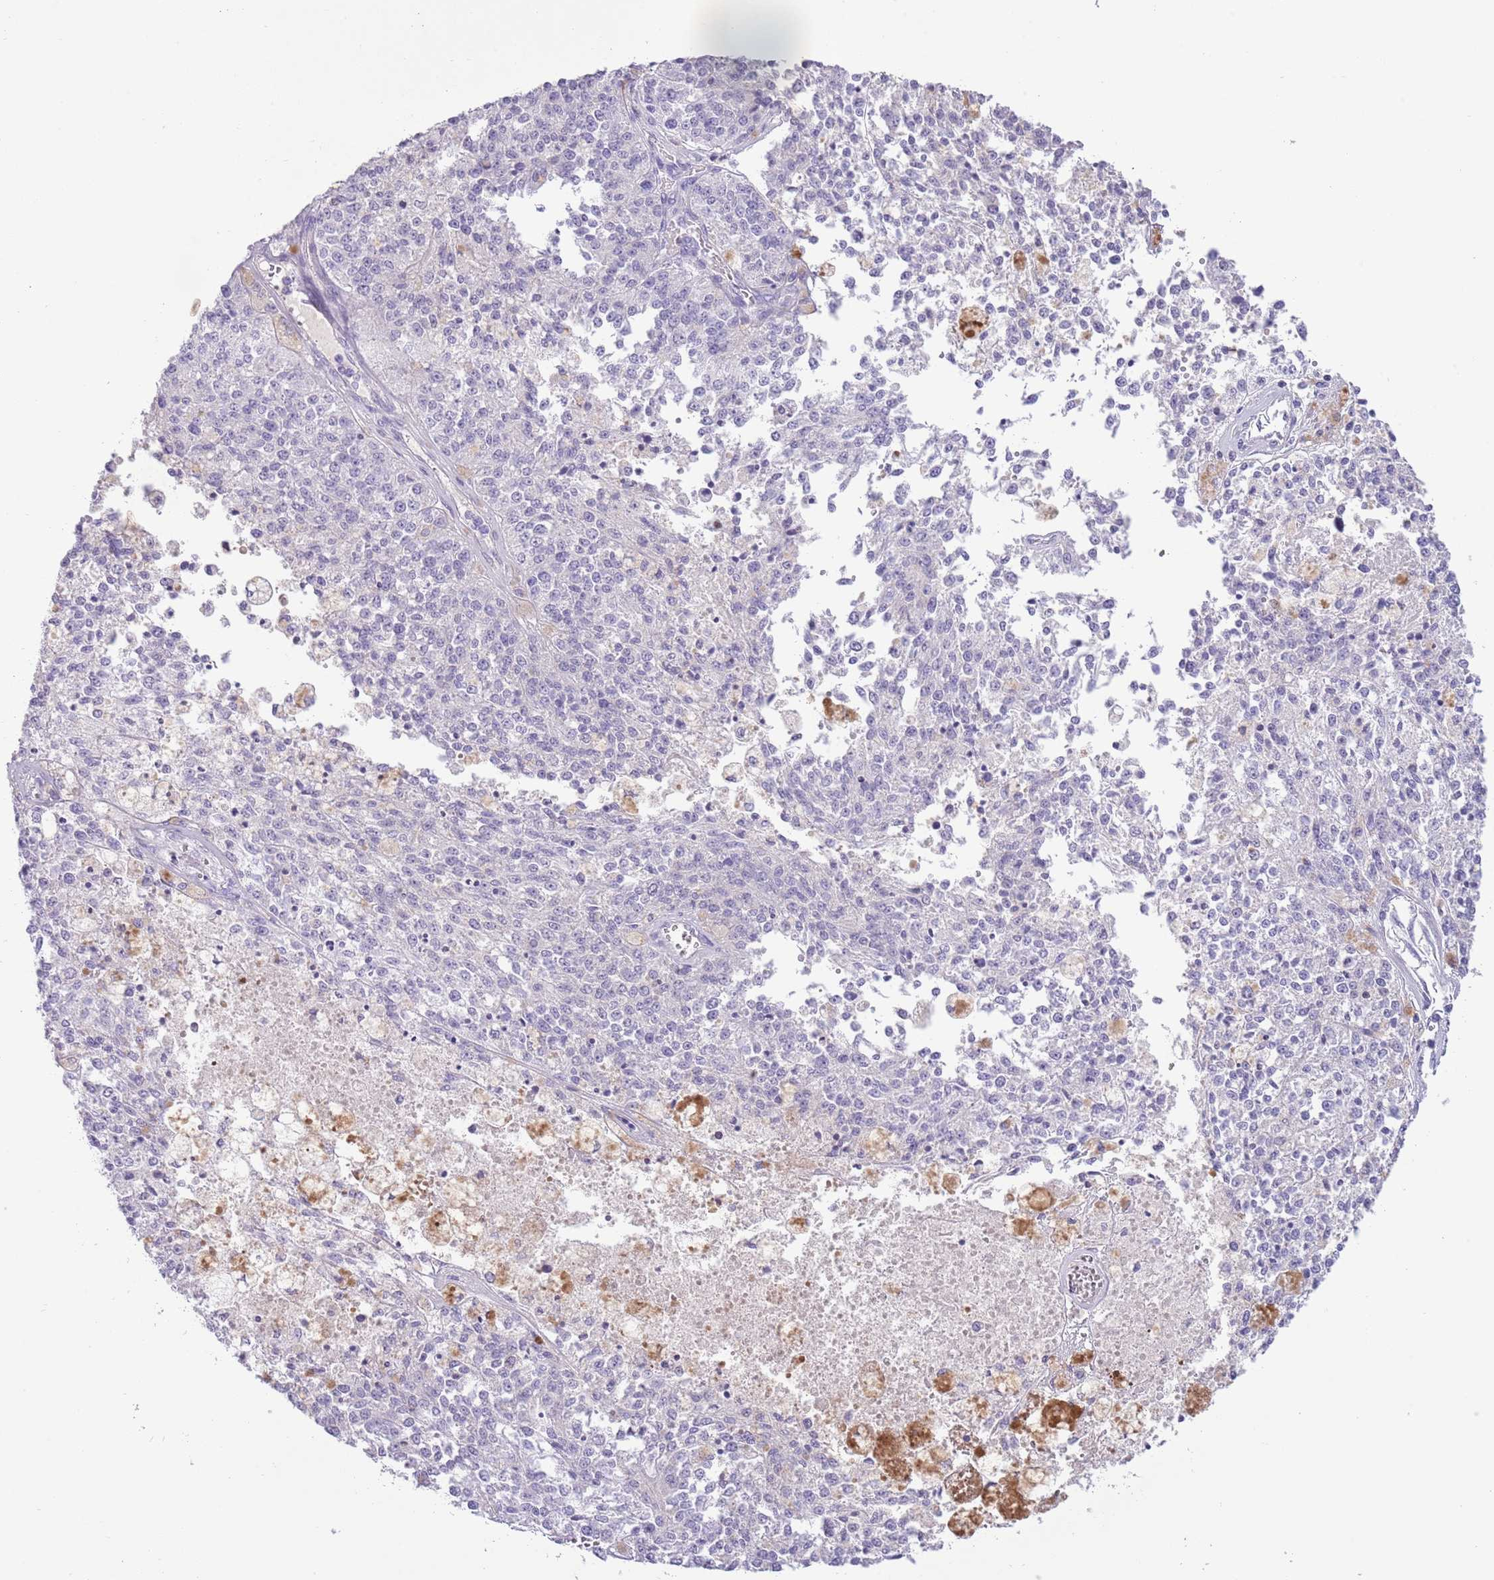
{"staining": {"intensity": "negative", "quantity": "none", "location": "none"}, "tissue": "melanoma", "cell_type": "Tumor cells", "image_type": "cancer", "snomed": [{"axis": "morphology", "description": "Malignant melanoma, NOS"}, {"axis": "topography", "description": "Skin"}], "caption": "There is no significant positivity in tumor cells of melanoma.", "gene": "TOX2", "patient": {"sex": "female", "age": 64}}